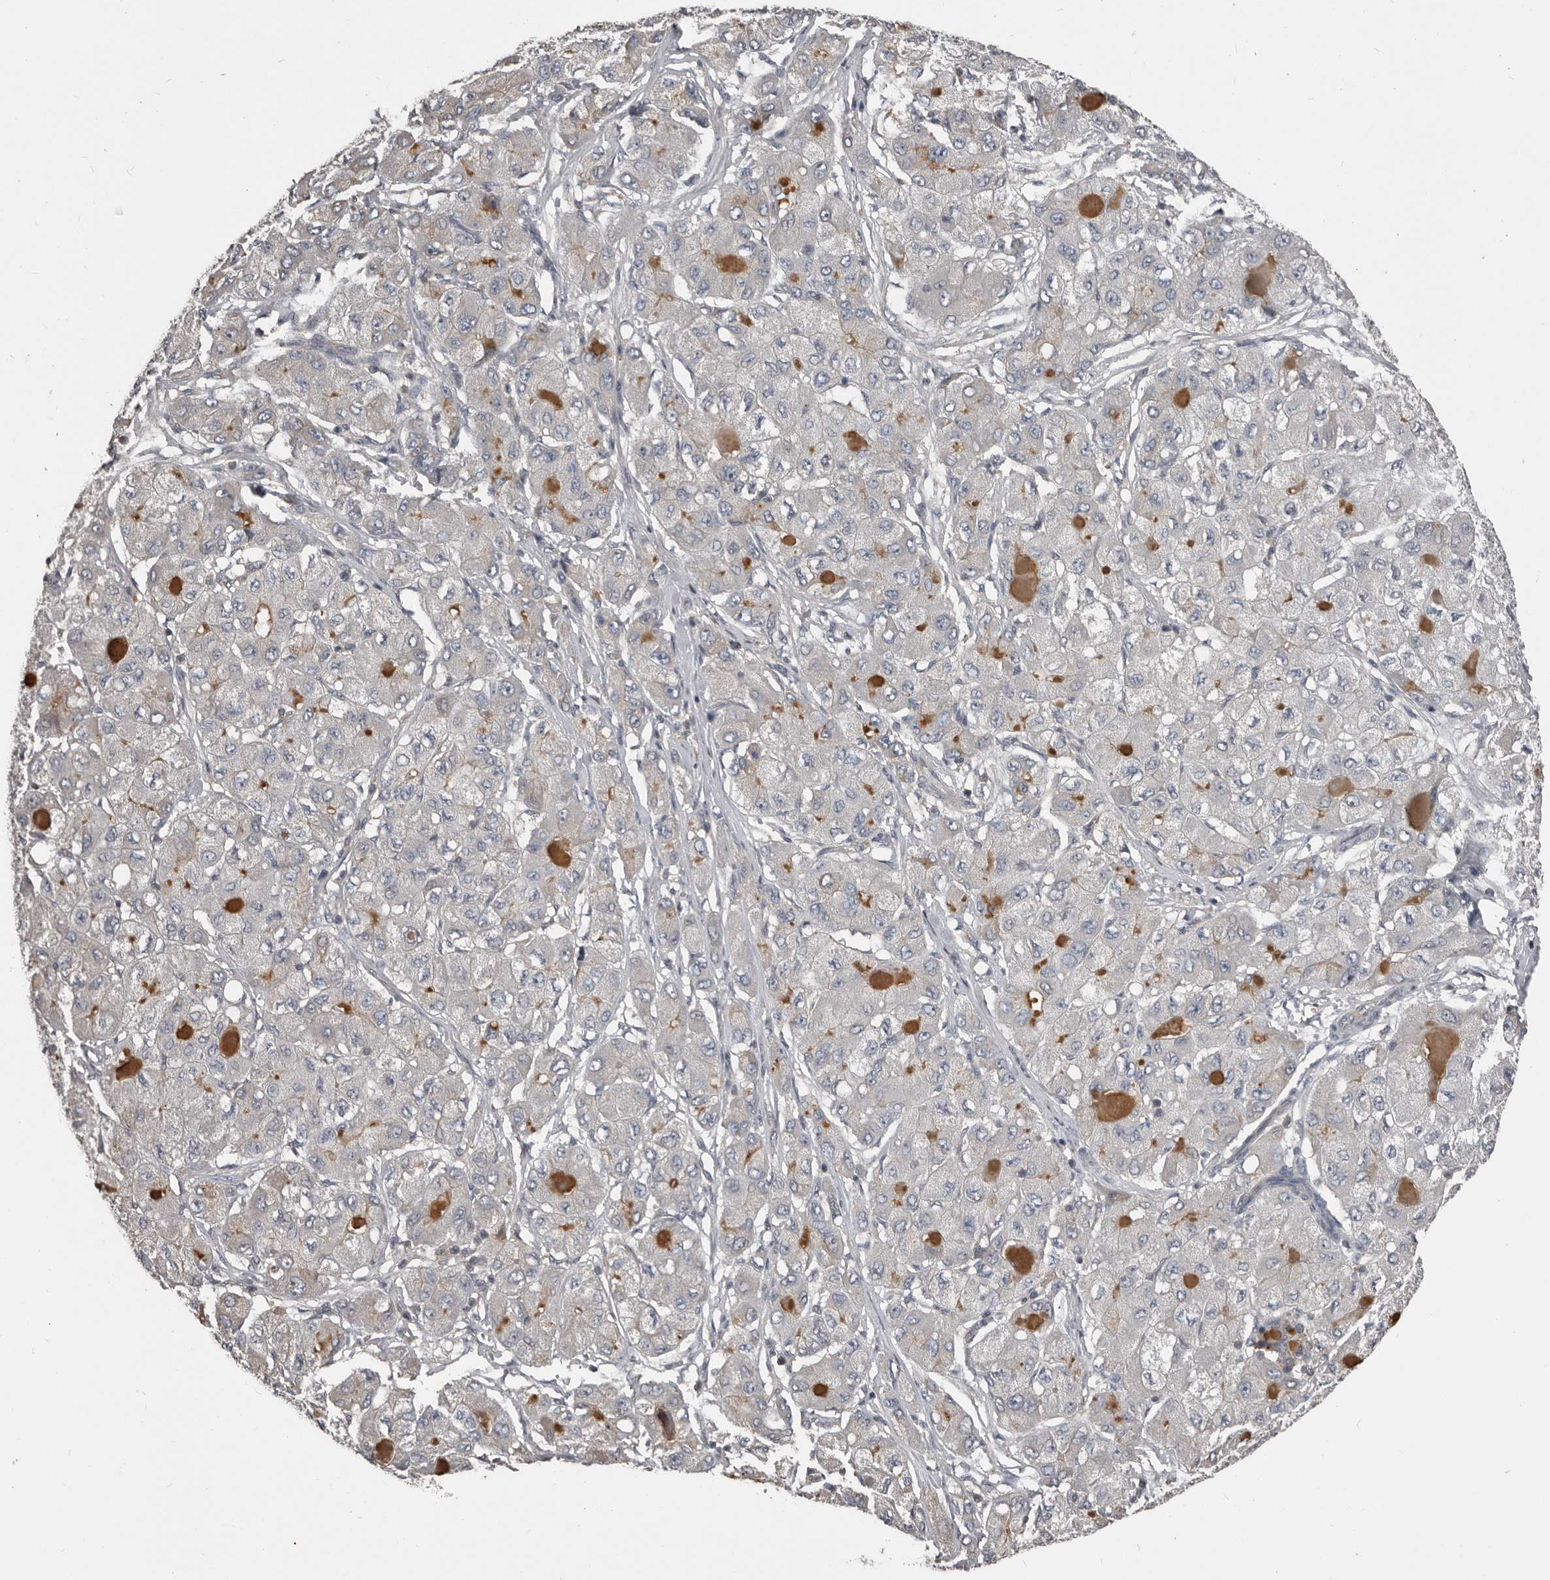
{"staining": {"intensity": "negative", "quantity": "none", "location": "none"}, "tissue": "liver cancer", "cell_type": "Tumor cells", "image_type": "cancer", "snomed": [{"axis": "morphology", "description": "Carcinoma, Hepatocellular, NOS"}, {"axis": "topography", "description": "Liver"}], "caption": "A high-resolution image shows immunohistochemistry (IHC) staining of liver cancer, which displays no significant positivity in tumor cells.", "gene": "CA6", "patient": {"sex": "male", "age": 80}}